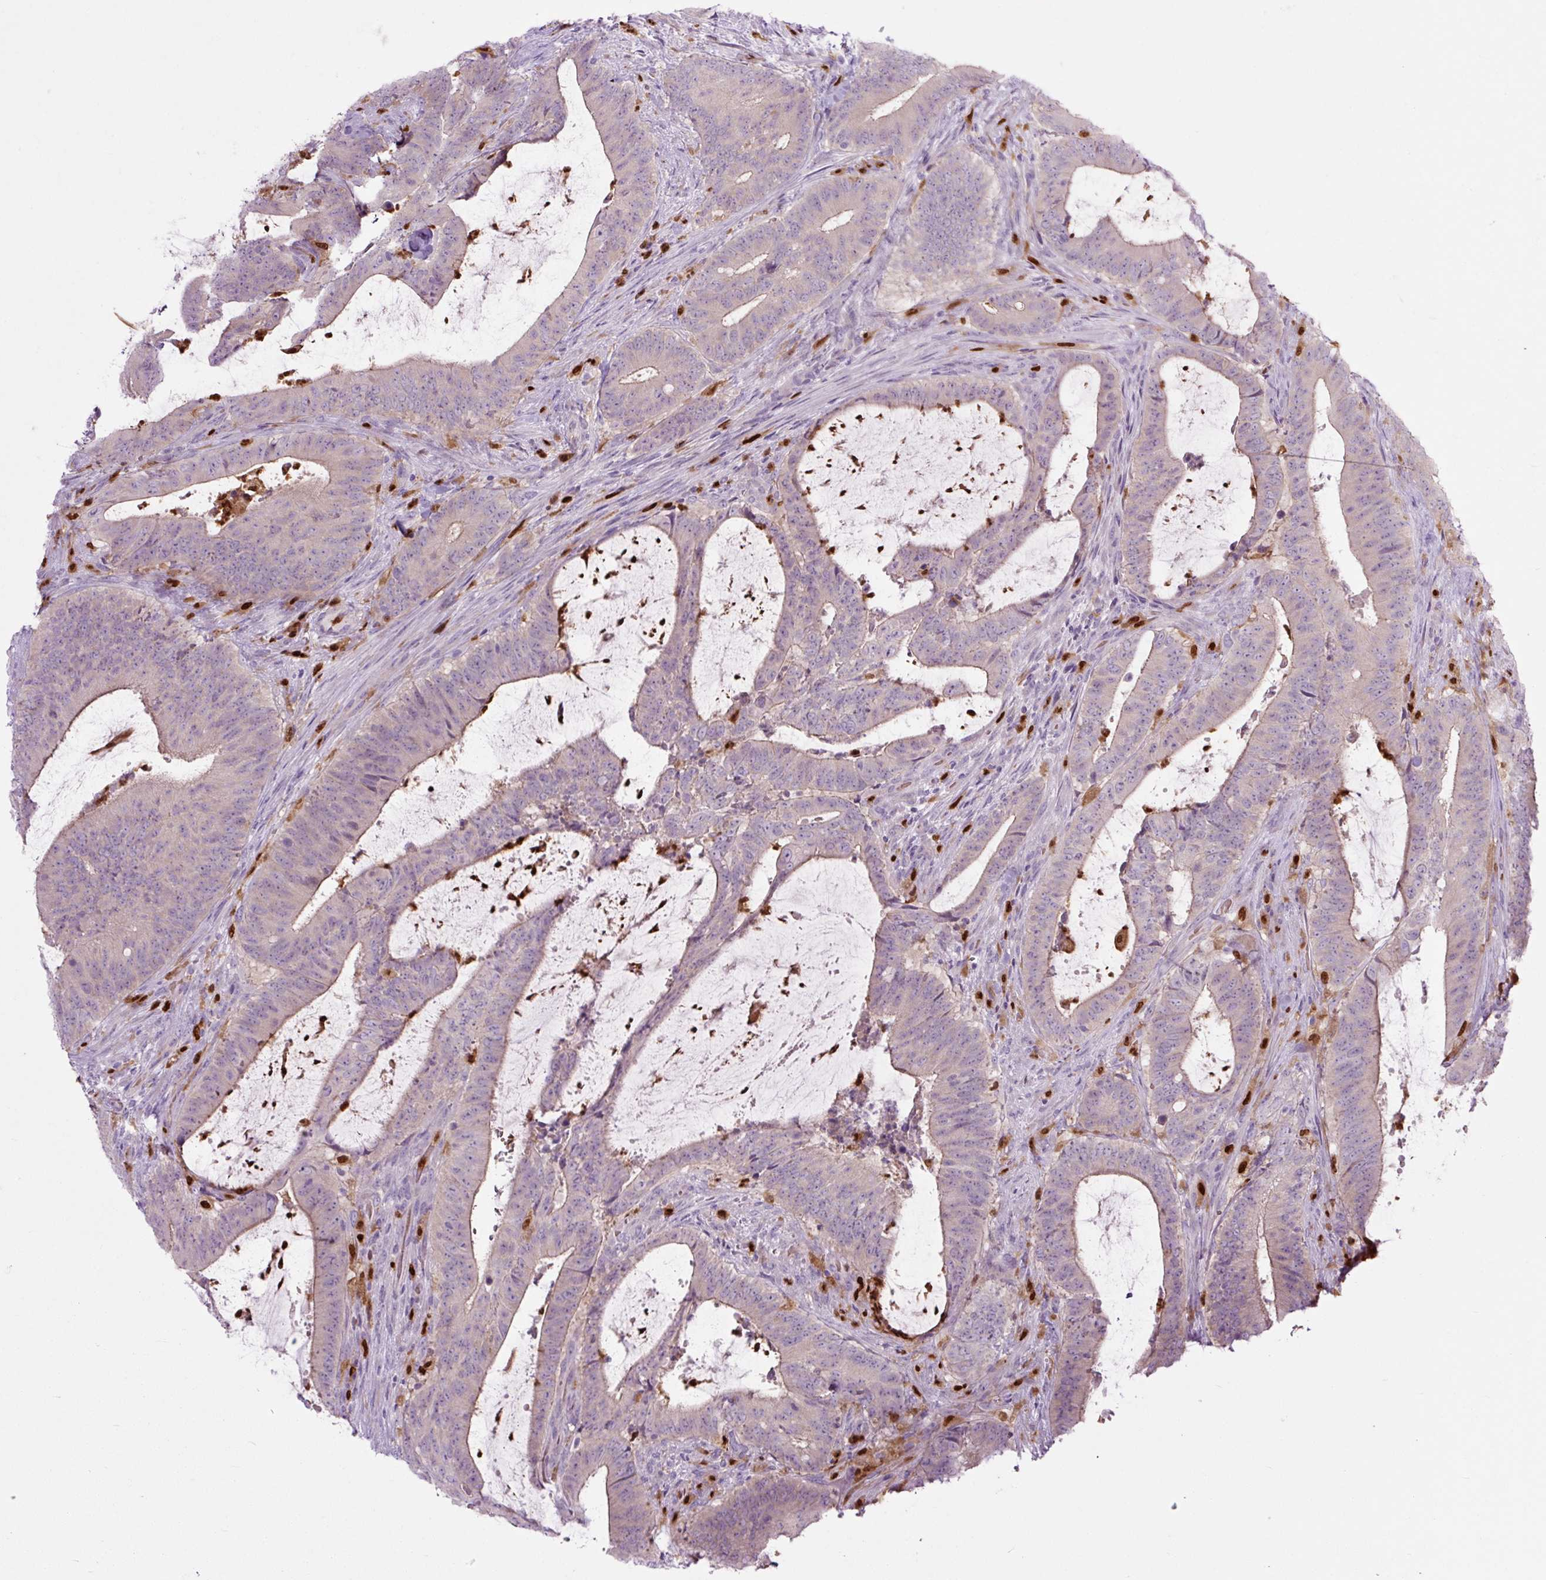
{"staining": {"intensity": "moderate", "quantity": "<25%", "location": "cytoplasmic/membranous"}, "tissue": "colorectal cancer", "cell_type": "Tumor cells", "image_type": "cancer", "snomed": [{"axis": "morphology", "description": "Adenocarcinoma, NOS"}, {"axis": "topography", "description": "Colon"}], "caption": "Immunohistochemical staining of human colorectal adenocarcinoma shows low levels of moderate cytoplasmic/membranous protein staining in approximately <25% of tumor cells. (DAB (3,3'-diaminobenzidine) = brown stain, brightfield microscopy at high magnification).", "gene": "SPI1", "patient": {"sex": "female", "age": 43}}